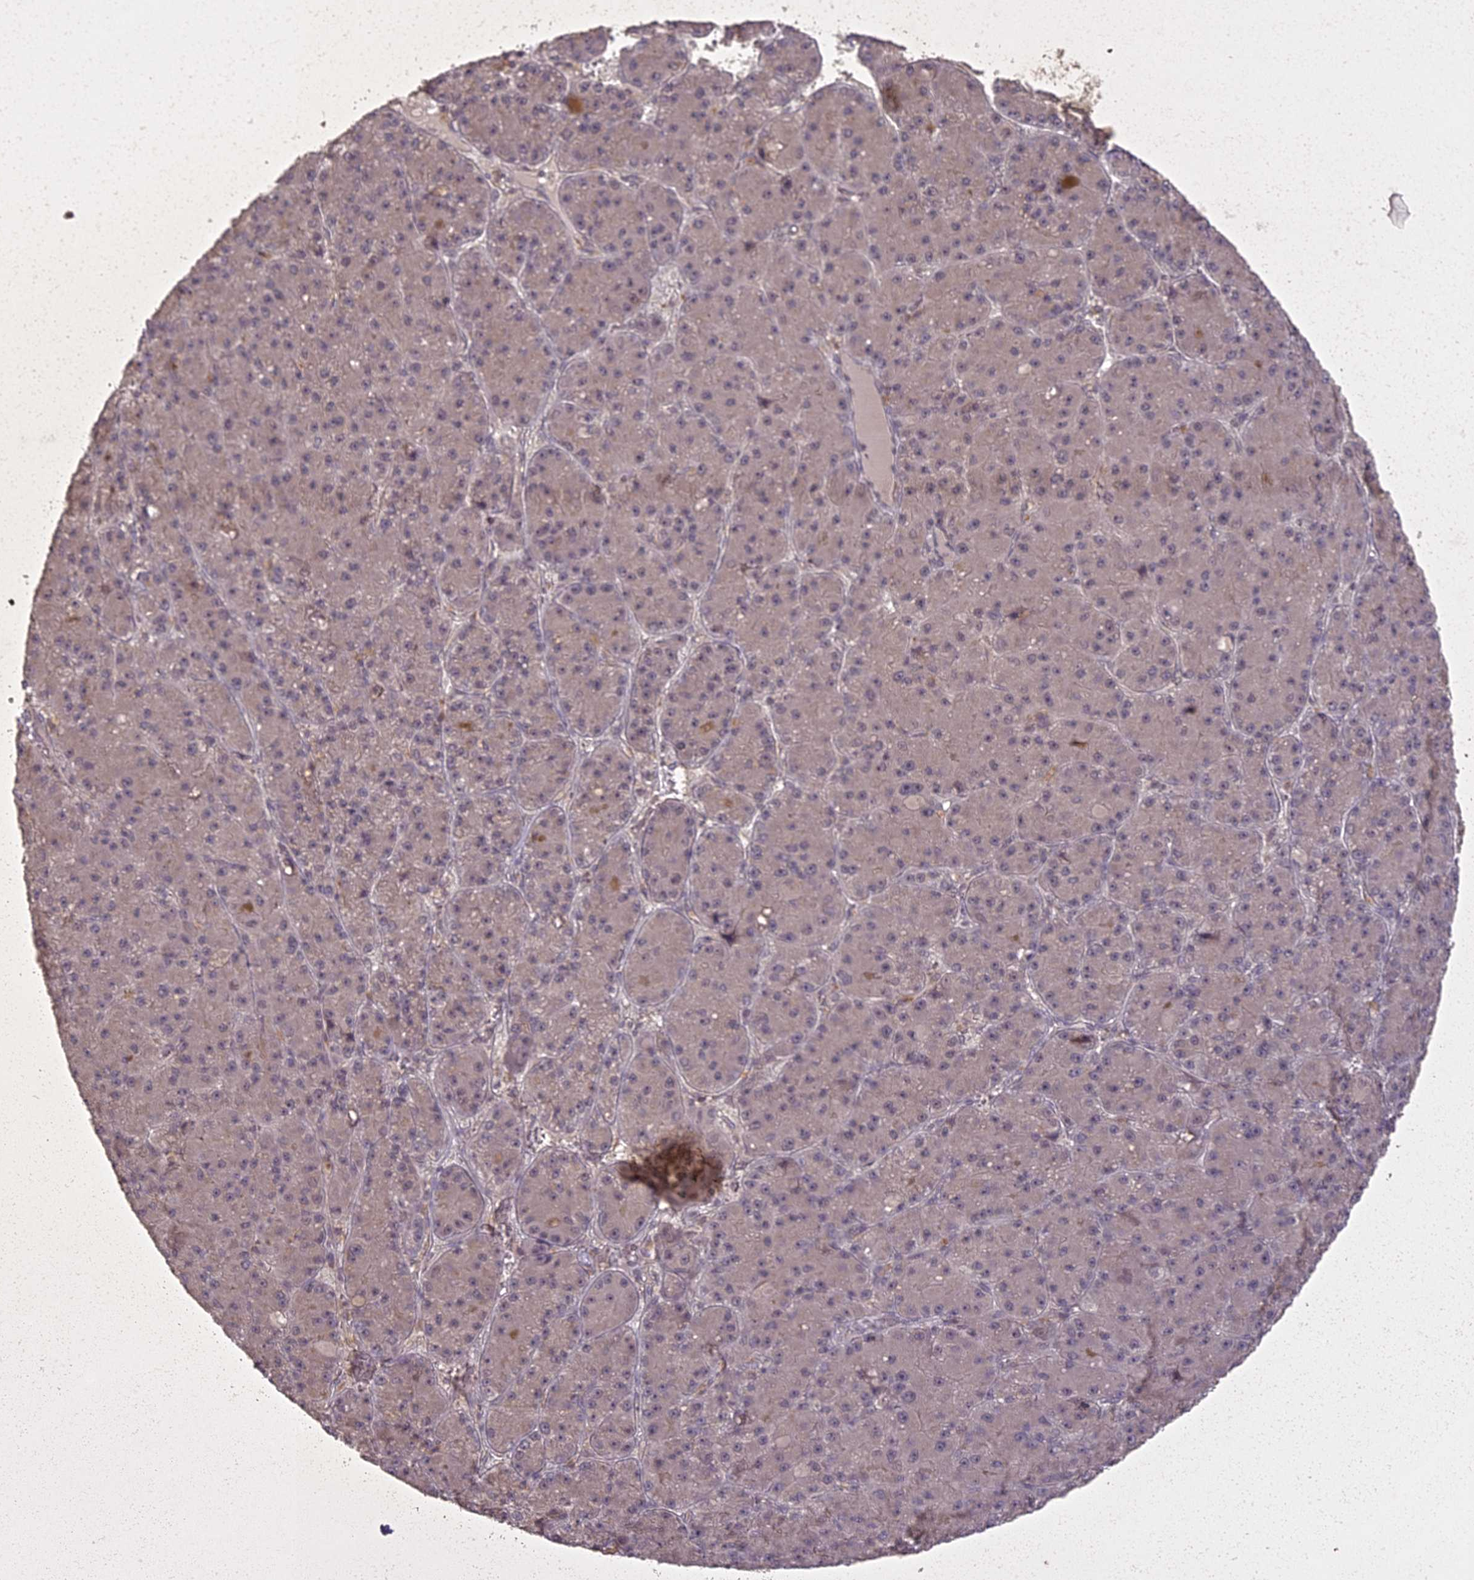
{"staining": {"intensity": "negative", "quantity": "none", "location": "none"}, "tissue": "liver cancer", "cell_type": "Tumor cells", "image_type": "cancer", "snomed": [{"axis": "morphology", "description": "Carcinoma, Hepatocellular, NOS"}, {"axis": "topography", "description": "Liver"}], "caption": "Liver cancer was stained to show a protein in brown. There is no significant staining in tumor cells. (Brightfield microscopy of DAB IHC at high magnification).", "gene": "LIN37", "patient": {"sex": "male", "age": 67}}